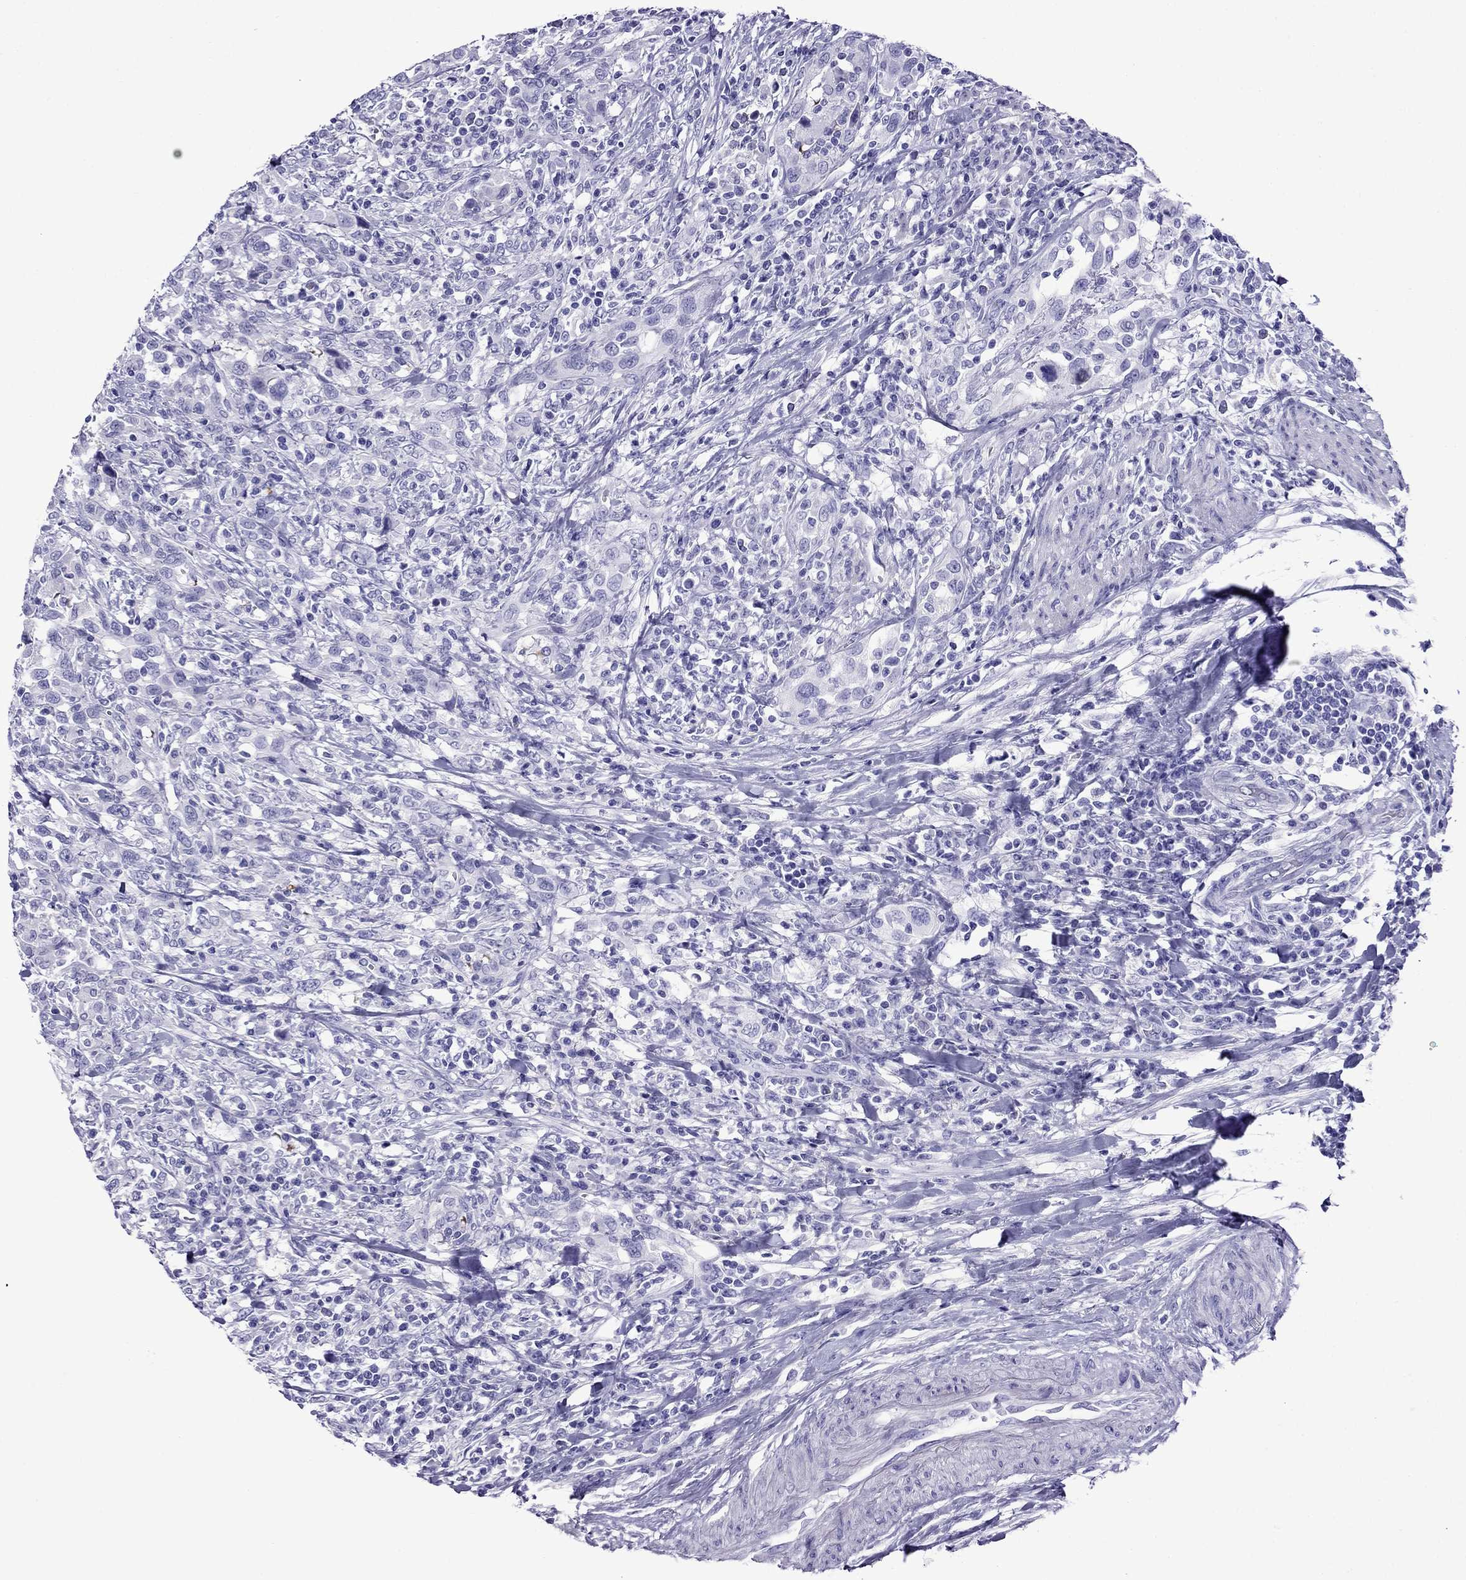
{"staining": {"intensity": "negative", "quantity": "none", "location": "none"}, "tissue": "urothelial cancer", "cell_type": "Tumor cells", "image_type": "cancer", "snomed": [{"axis": "morphology", "description": "Urothelial carcinoma, NOS"}, {"axis": "morphology", "description": "Urothelial carcinoma, High grade"}, {"axis": "topography", "description": "Urinary bladder"}], "caption": "DAB (3,3'-diaminobenzidine) immunohistochemical staining of urothelial carcinoma (high-grade) exhibits no significant positivity in tumor cells.", "gene": "CRYBA1", "patient": {"sex": "female", "age": 64}}